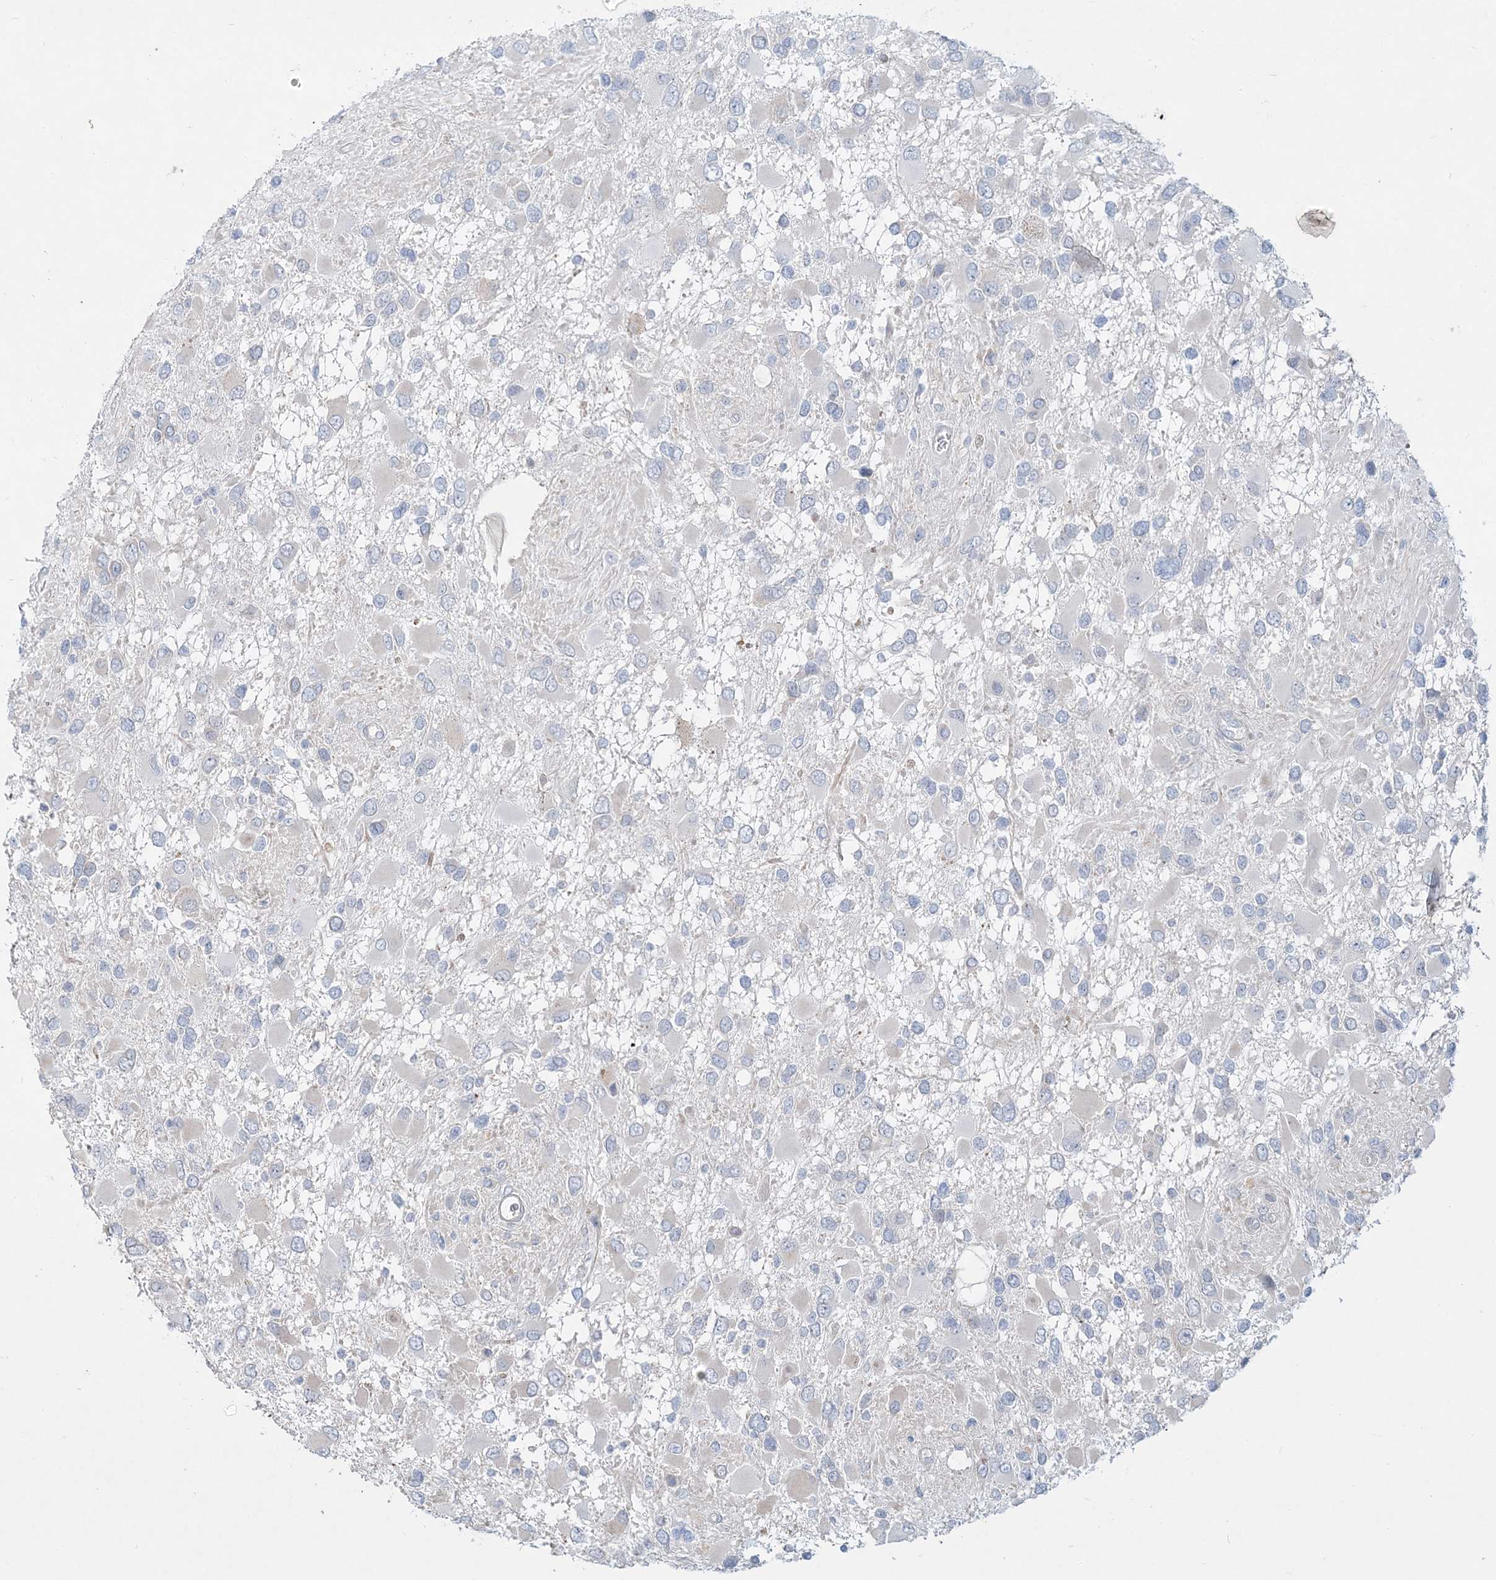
{"staining": {"intensity": "negative", "quantity": "none", "location": "none"}, "tissue": "glioma", "cell_type": "Tumor cells", "image_type": "cancer", "snomed": [{"axis": "morphology", "description": "Glioma, malignant, High grade"}, {"axis": "topography", "description": "Brain"}], "caption": "An image of human malignant glioma (high-grade) is negative for staining in tumor cells.", "gene": "DNAH5", "patient": {"sex": "male", "age": 53}}